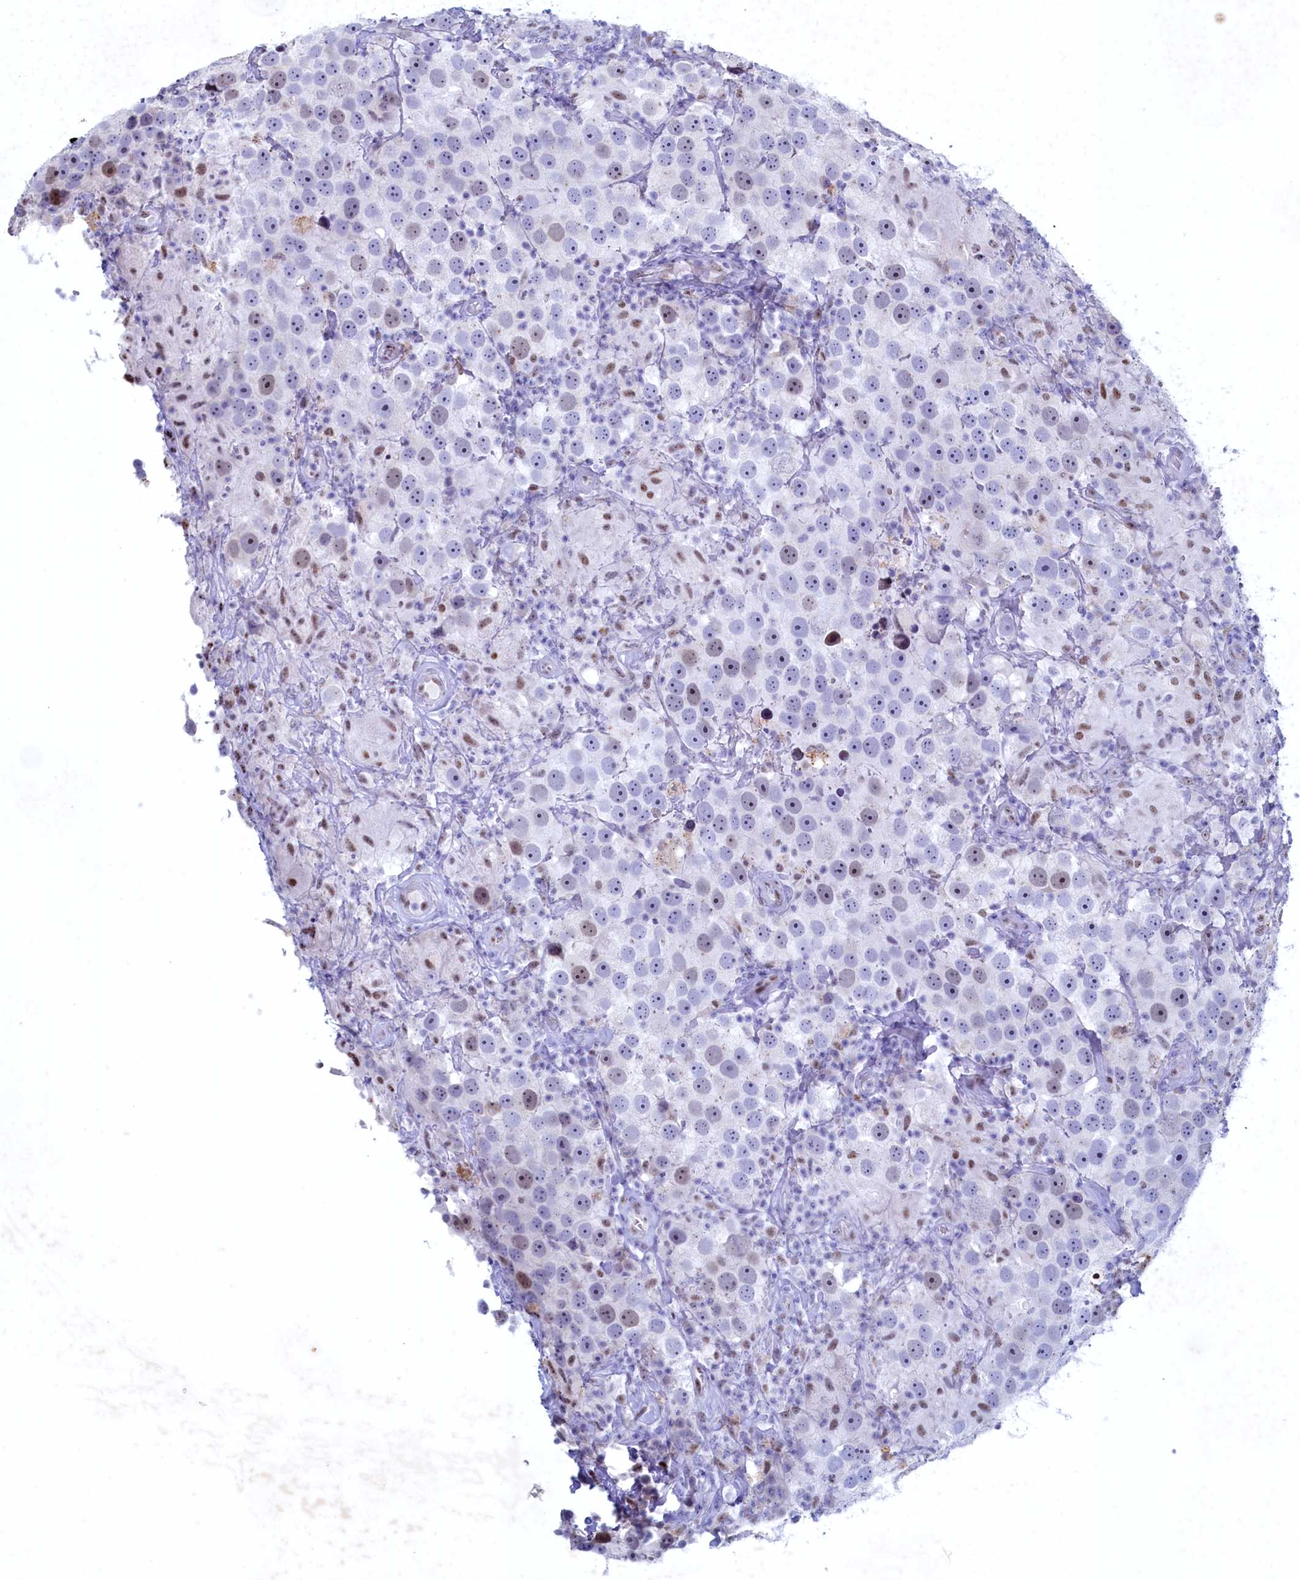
{"staining": {"intensity": "weak", "quantity": "<25%", "location": "nuclear"}, "tissue": "testis cancer", "cell_type": "Tumor cells", "image_type": "cancer", "snomed": [{"axis": "morphology", "description": "Seminoma, NOS"}, {"axis": "topography", "description": "Testis"}], "caption": "DAB immunohistochemical staining of testis cancer (seminoma) shows no significant positivity in tumor cells.", "gene": "WDR76", "patient": {"sex": "male", "age": 49}}